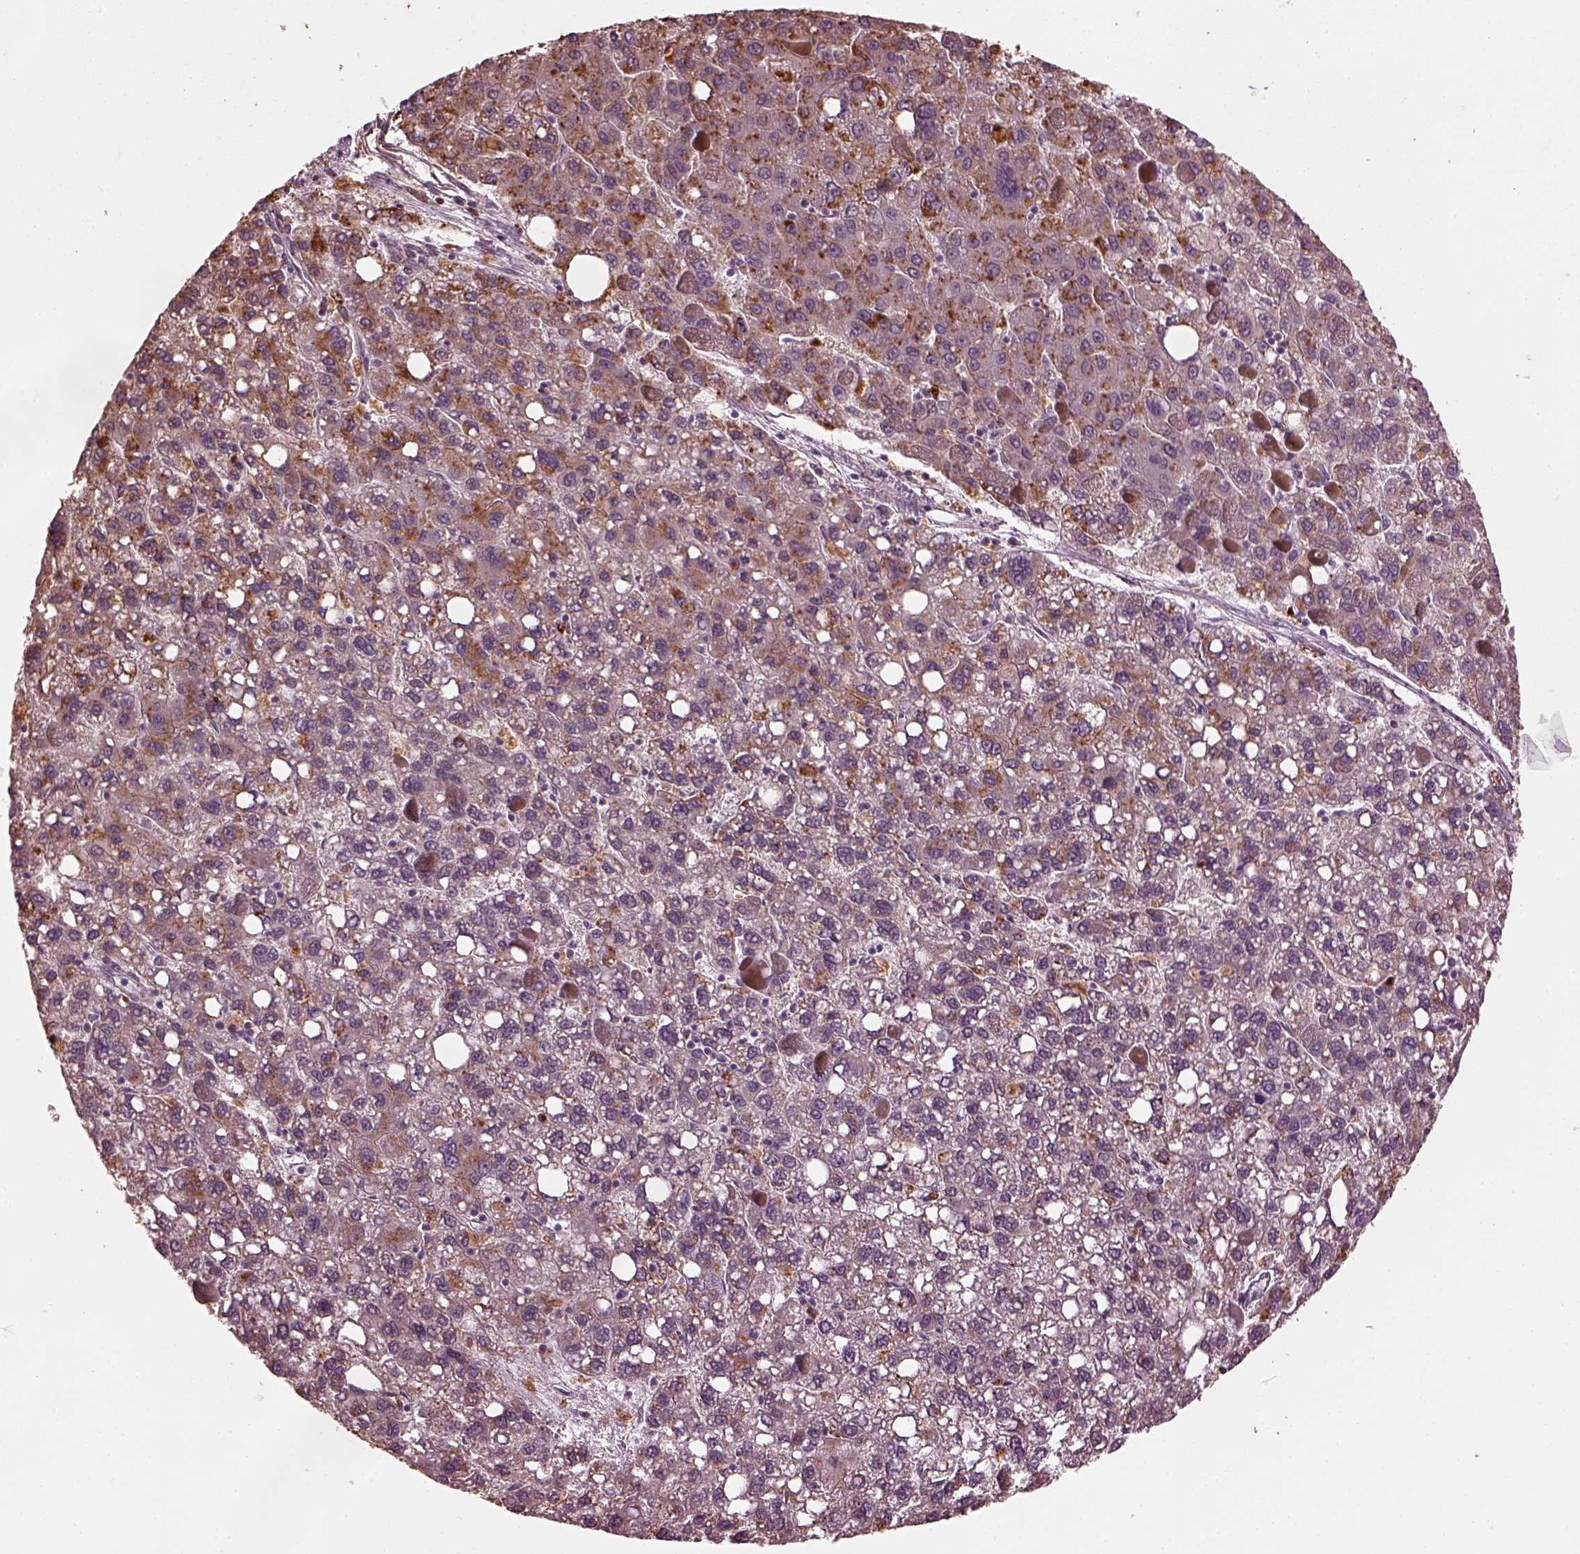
{"staining": {"intensity": "moderate", "quantity": ">75%", "location": "cytoplasmic/membranous"}, "tissue": "liver cancer", "cell_type": "Tumor cells", "image_type": "cancer", "snomed": [{"axis": "morphology", "description": "Carcinoma, Hepatocellular, NOS"}, {"axis": "topography", "description": "Liver"}], "caption": "Liver hepatocellular carcinoma stained with a protein marker shows moderate staining in tumor cells.", "gene": "RUFY3", "patient": {"sex": "female", "age": 82}}